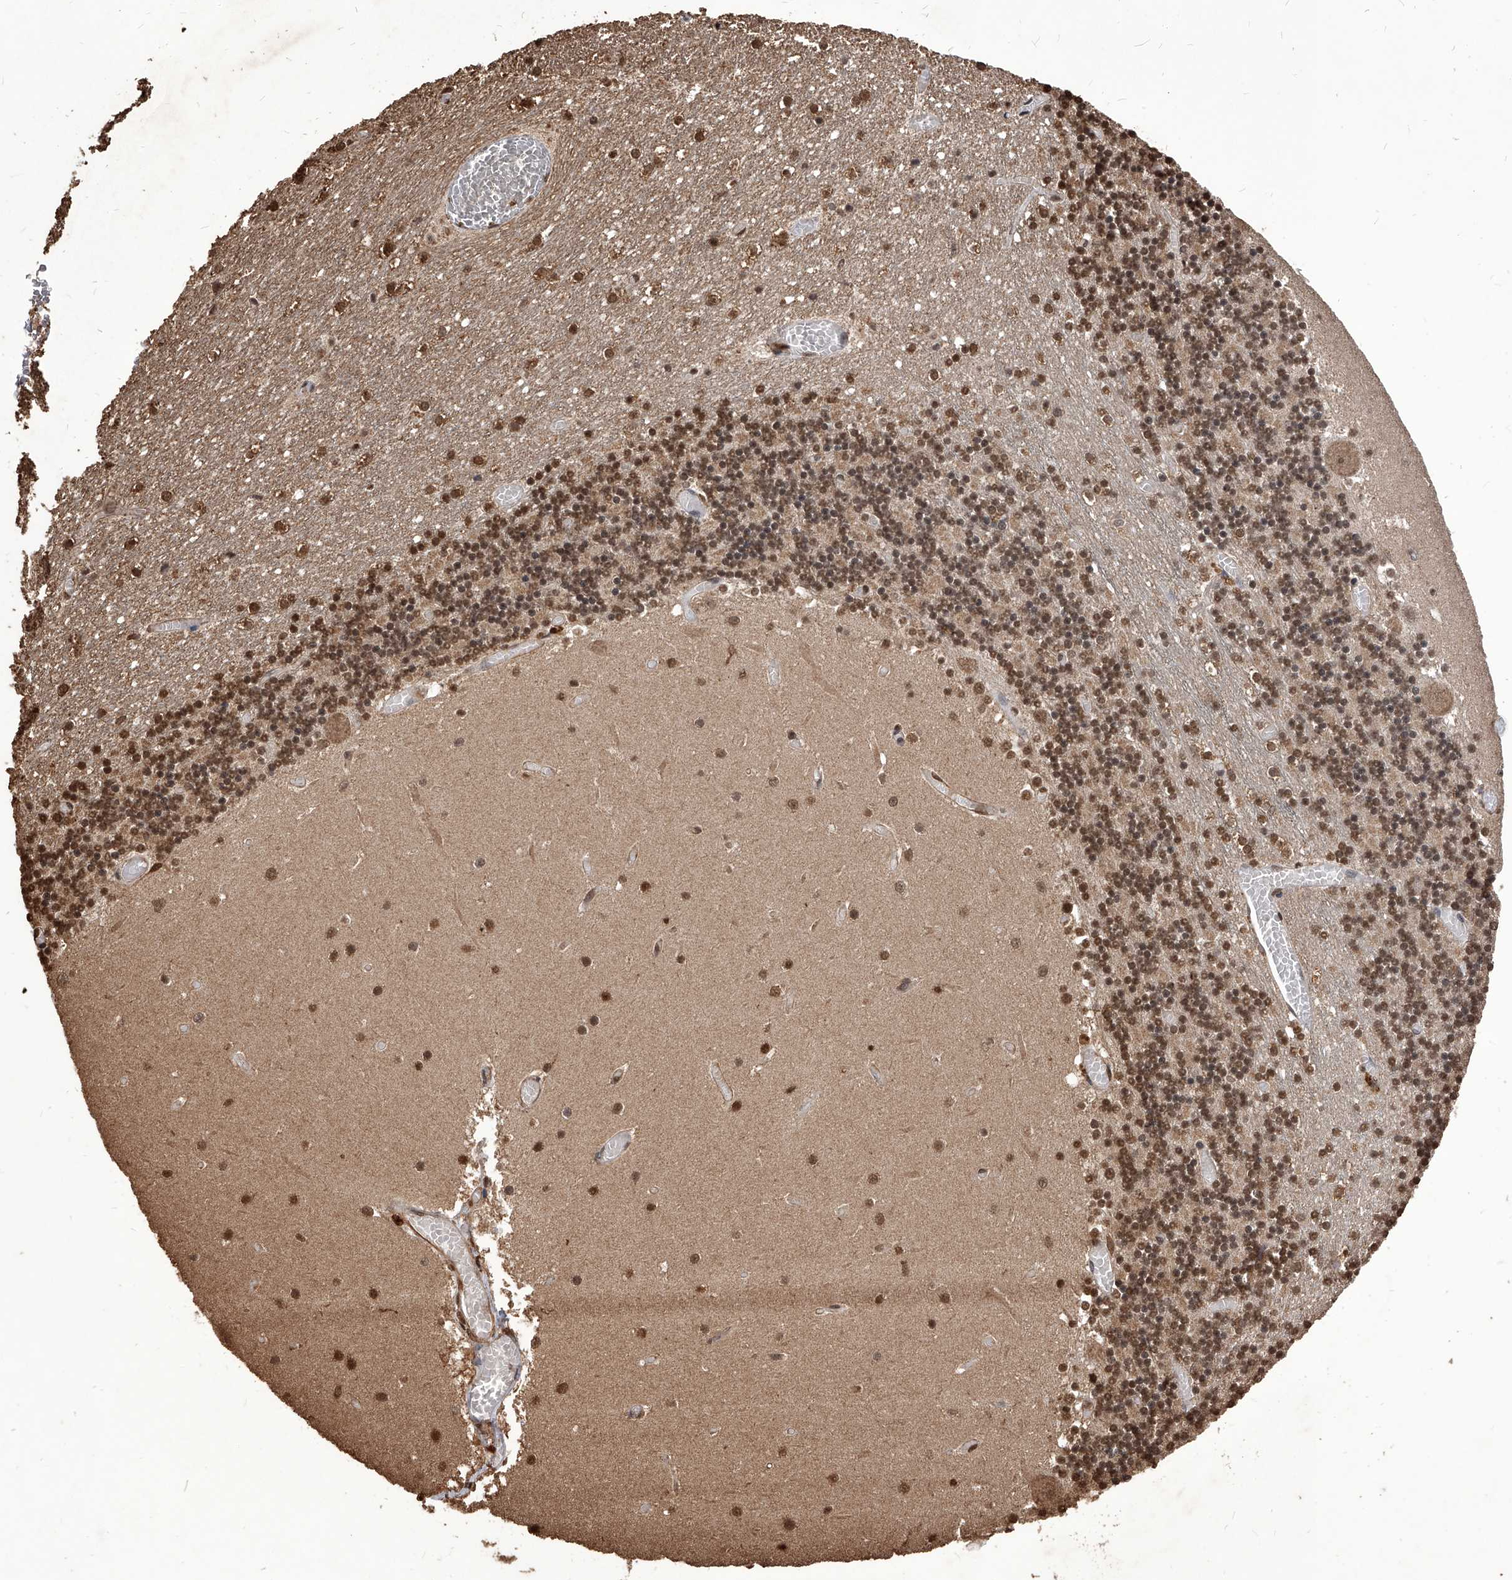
{"staining": {"intensity": "moderate", "quantity": ">75%", "location": "cytoplasmic/membranous,nuclear"}, "tissue": "cerebellum", "cell_type": "Cells in granular layer", "image_type": "normal", "snomed": [{"axis": "morphology", "description": "Normal tissue, NOS"}, {"axis": "topography", "description": "Cerebellum"}], "caption": "Moderate cytoplasmic/membranous,nuclear staining for a protein is identified in approximately >75% of cells in granular layer of normal cerebellum using immunohistochemistry.", "gene": "FBXL4", "patient": {"sex": "female", "age": 28}}